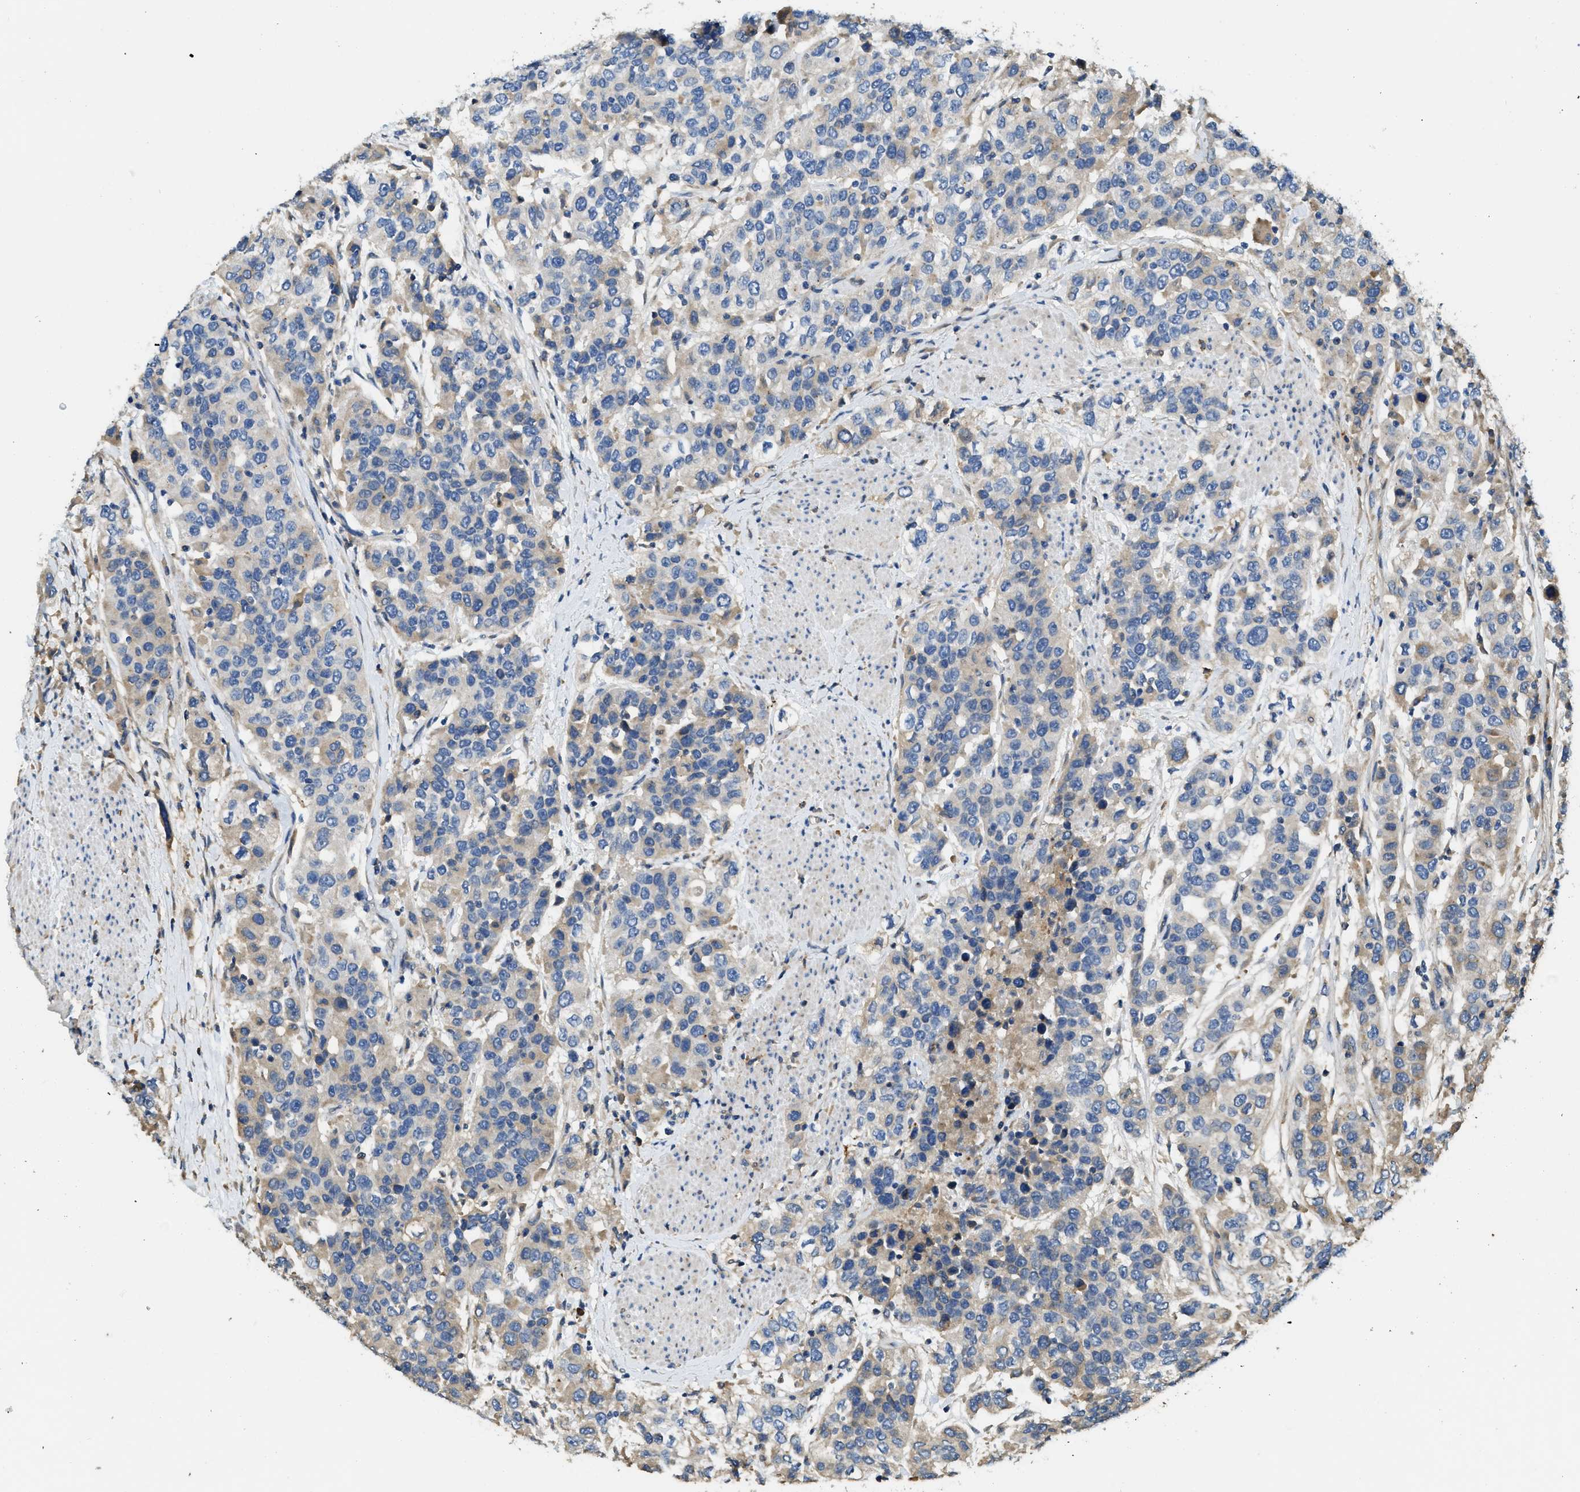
{"staining": {"intensity": "moderate", "quantity": "<25%", "location": "cytoplasmic/membranous"}, "tissue": "urothelial cancer", "cell_type": "Tumor cells", "image_type": "cancer", "snomed": [{"axis": "morphology", "description": "Urothelial carcinoma, High grade"}, {"axis": "topography", "description": "Urinary bladder"}], "caption": "A micrograph of human urothelial carcinoma (high-grade) stained for a protein exhibits moderate cytoplasmic/membranous brown staining in tumor cells. The staining is performed using DAB (3,3'-diaminobenzidine) brown chromogen to label protein expression. The nuclei are counter-stained blue using hematoxylin.", "gene": "RIPK2", "patient": {"sex": "female", "age": 80}}